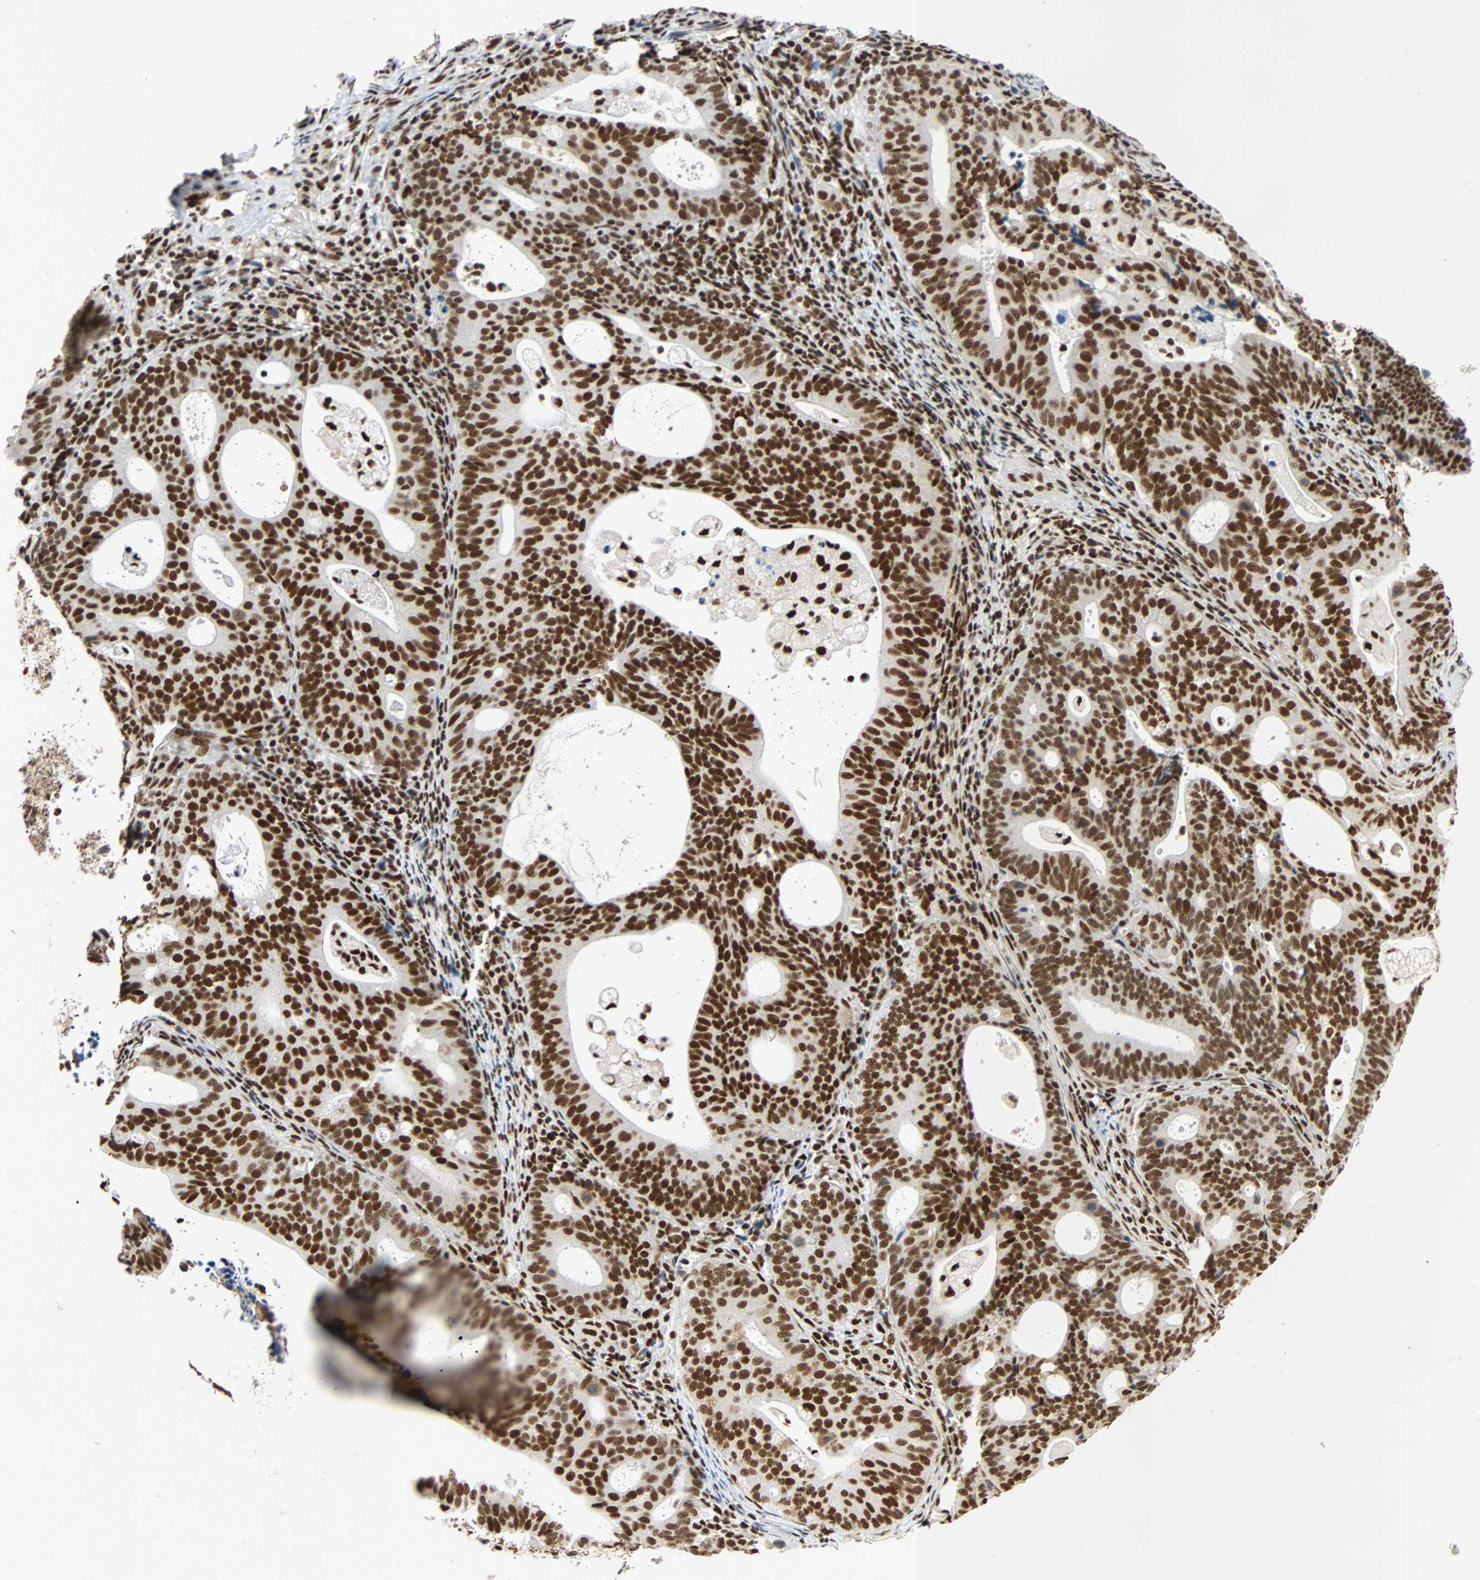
{"staining": {"intensity": "strong", "quantity": ">75%", "location": "nuclear"}, "tissue": "endometrial cancer", "cell_type": "Tumor cells", "image_type": "cancer", "snomed": [{"axis": "morphology", "description": "Adenocarcinoma, NOS"}, {"axis": "topography", "description": "Uterus"}], "caption": "Brown immunohistochemical staining in human endometrial cancer (adenocarcinoma) shows strong nuclear staining in approximately >75% of tumor cells.", "gene": "CDK12", "patient": {"sex": "female", "age": 83}}